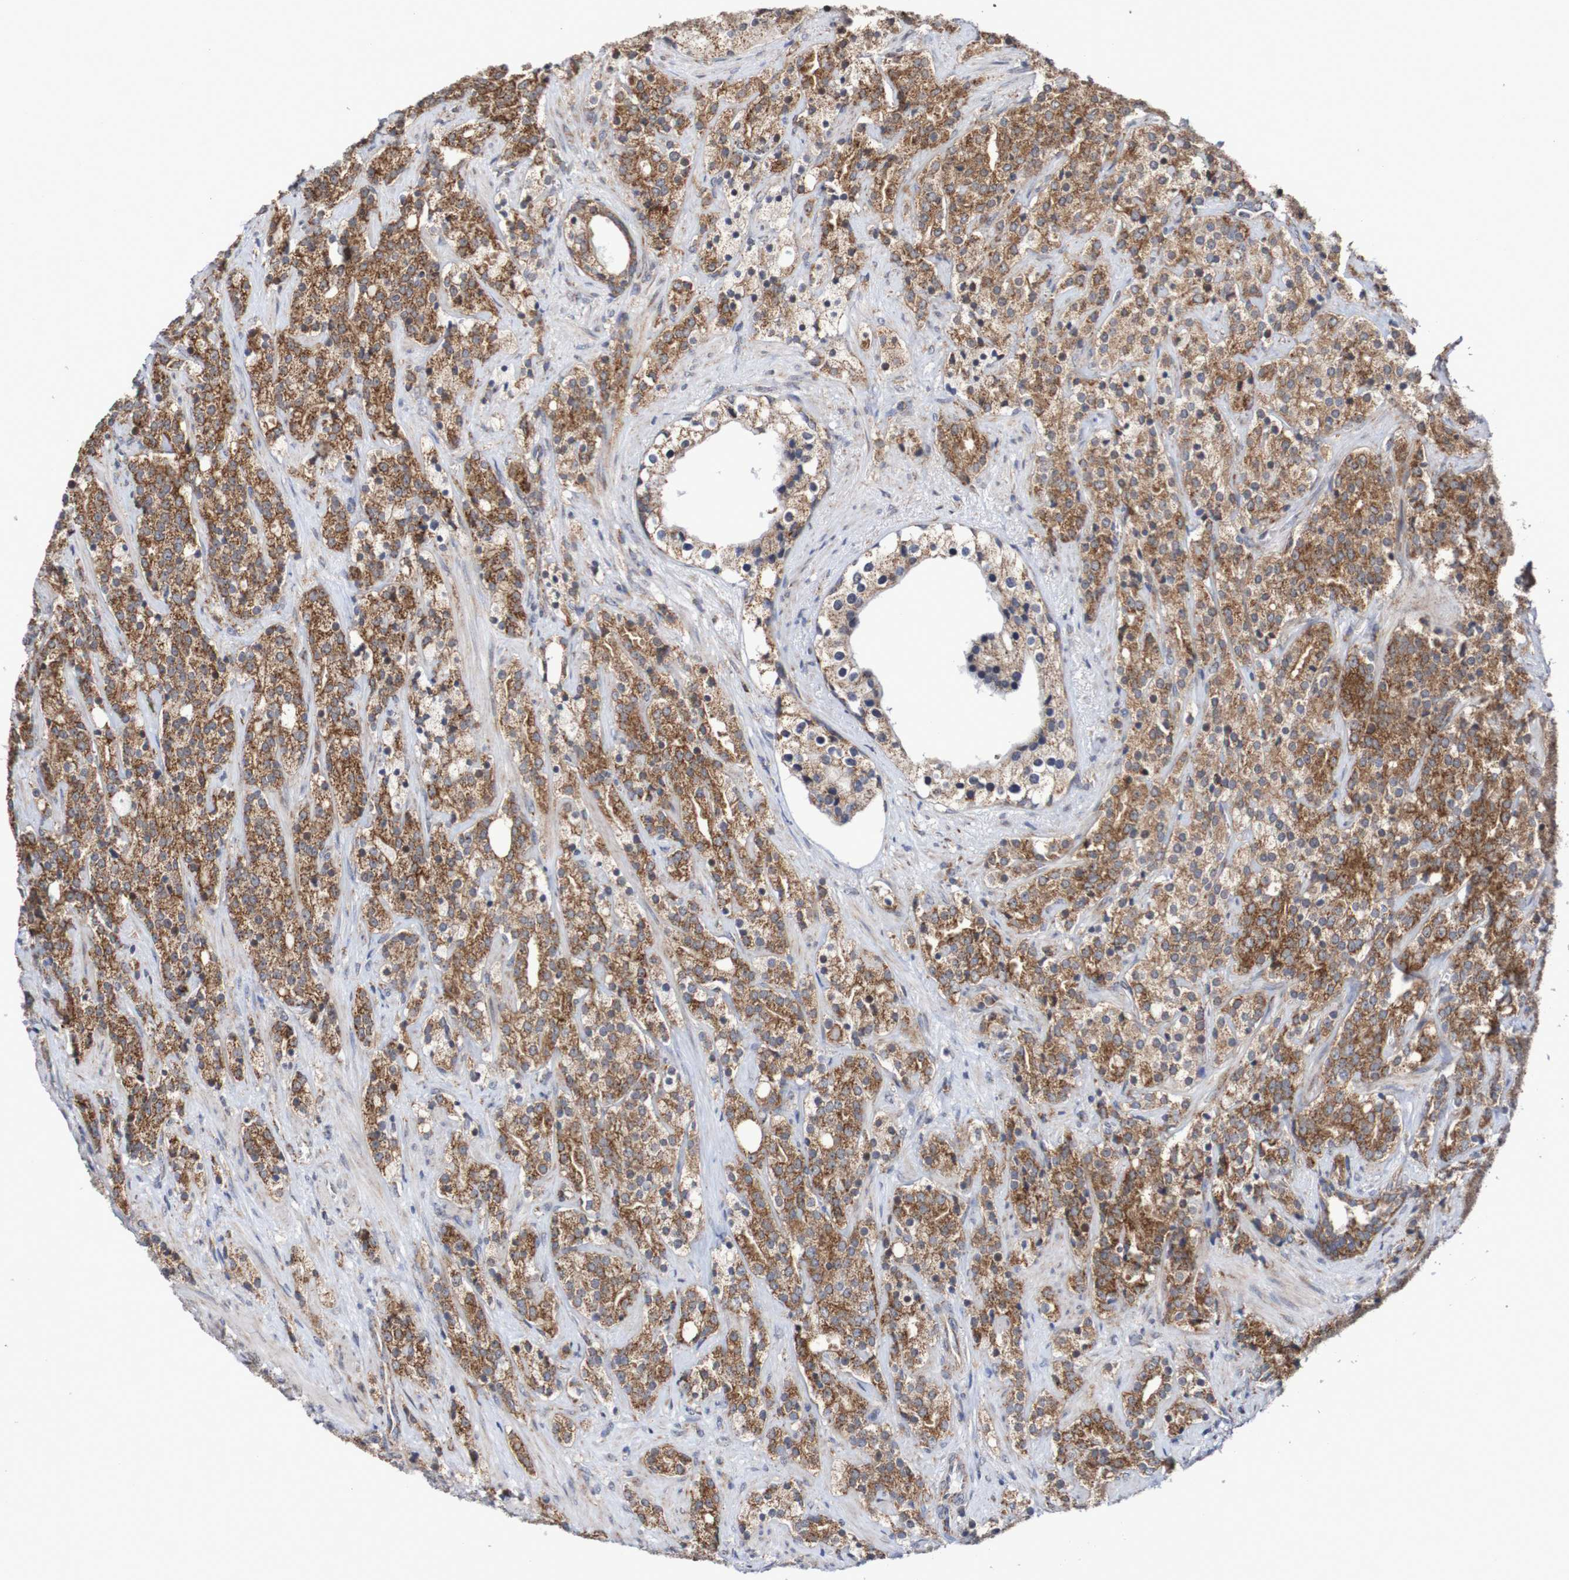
{"staining": {"intensity": "strong", "quantity": ">75%", "location": "cytoplasmic/membranous"}, "tissue": "prostate cancer", "cell_type": "Tumor cells", "image_type": "cancer", "snomed": [{"axis": "morphology", "description": "Adenocarcinoma, High grade"}, {"axis": "topography", "description": "Prostate"}], "caption": "Immunohistochemical staining of prostate cancer demonstrates strong cytoplasmic/membranous protein expression in approximately >75% of tumor cells. (IHC, brightfield microscopy, high magnification).", "gene": "DVL1", "patient": {"sex": "male", "age": 71}}